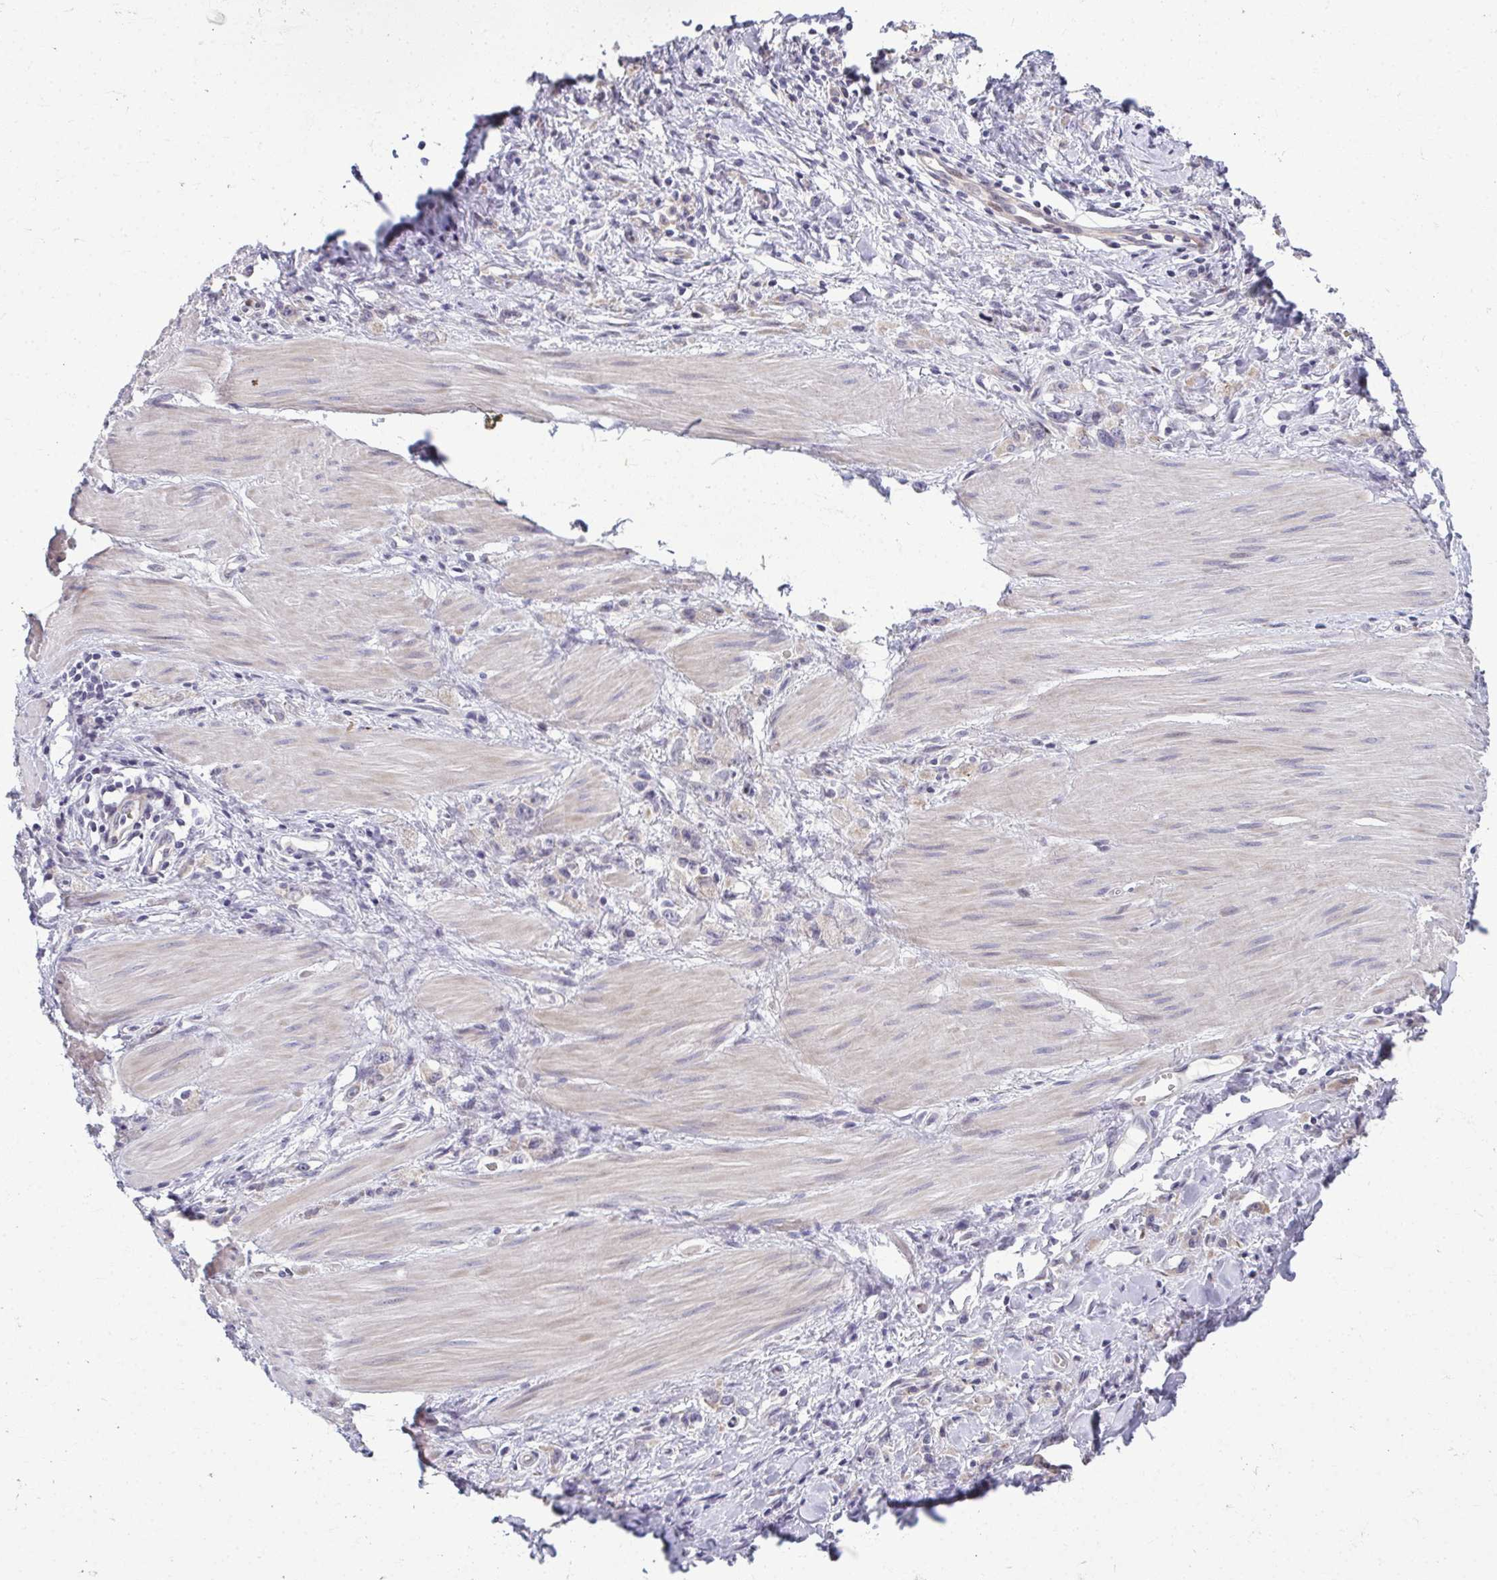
{"staining": {"intensity": "weak", "quantity": "<25%", "location": "cytoplasmic/membranous"}, "tissue": "stomach cancer", "cell_type": "Tumor cells", "image_type": "cancer", "snomed": [{"axis": "morphology", "description": "Adenocarcinoma, NOS"}, {"axis": "topography", "description": "Stomach"}], "caption": "A photomicrograph of human stomach cancer is negative for staining in tumor cells.", "gene": "ODF1", "patient": {"sex": "male", "age": 47}}